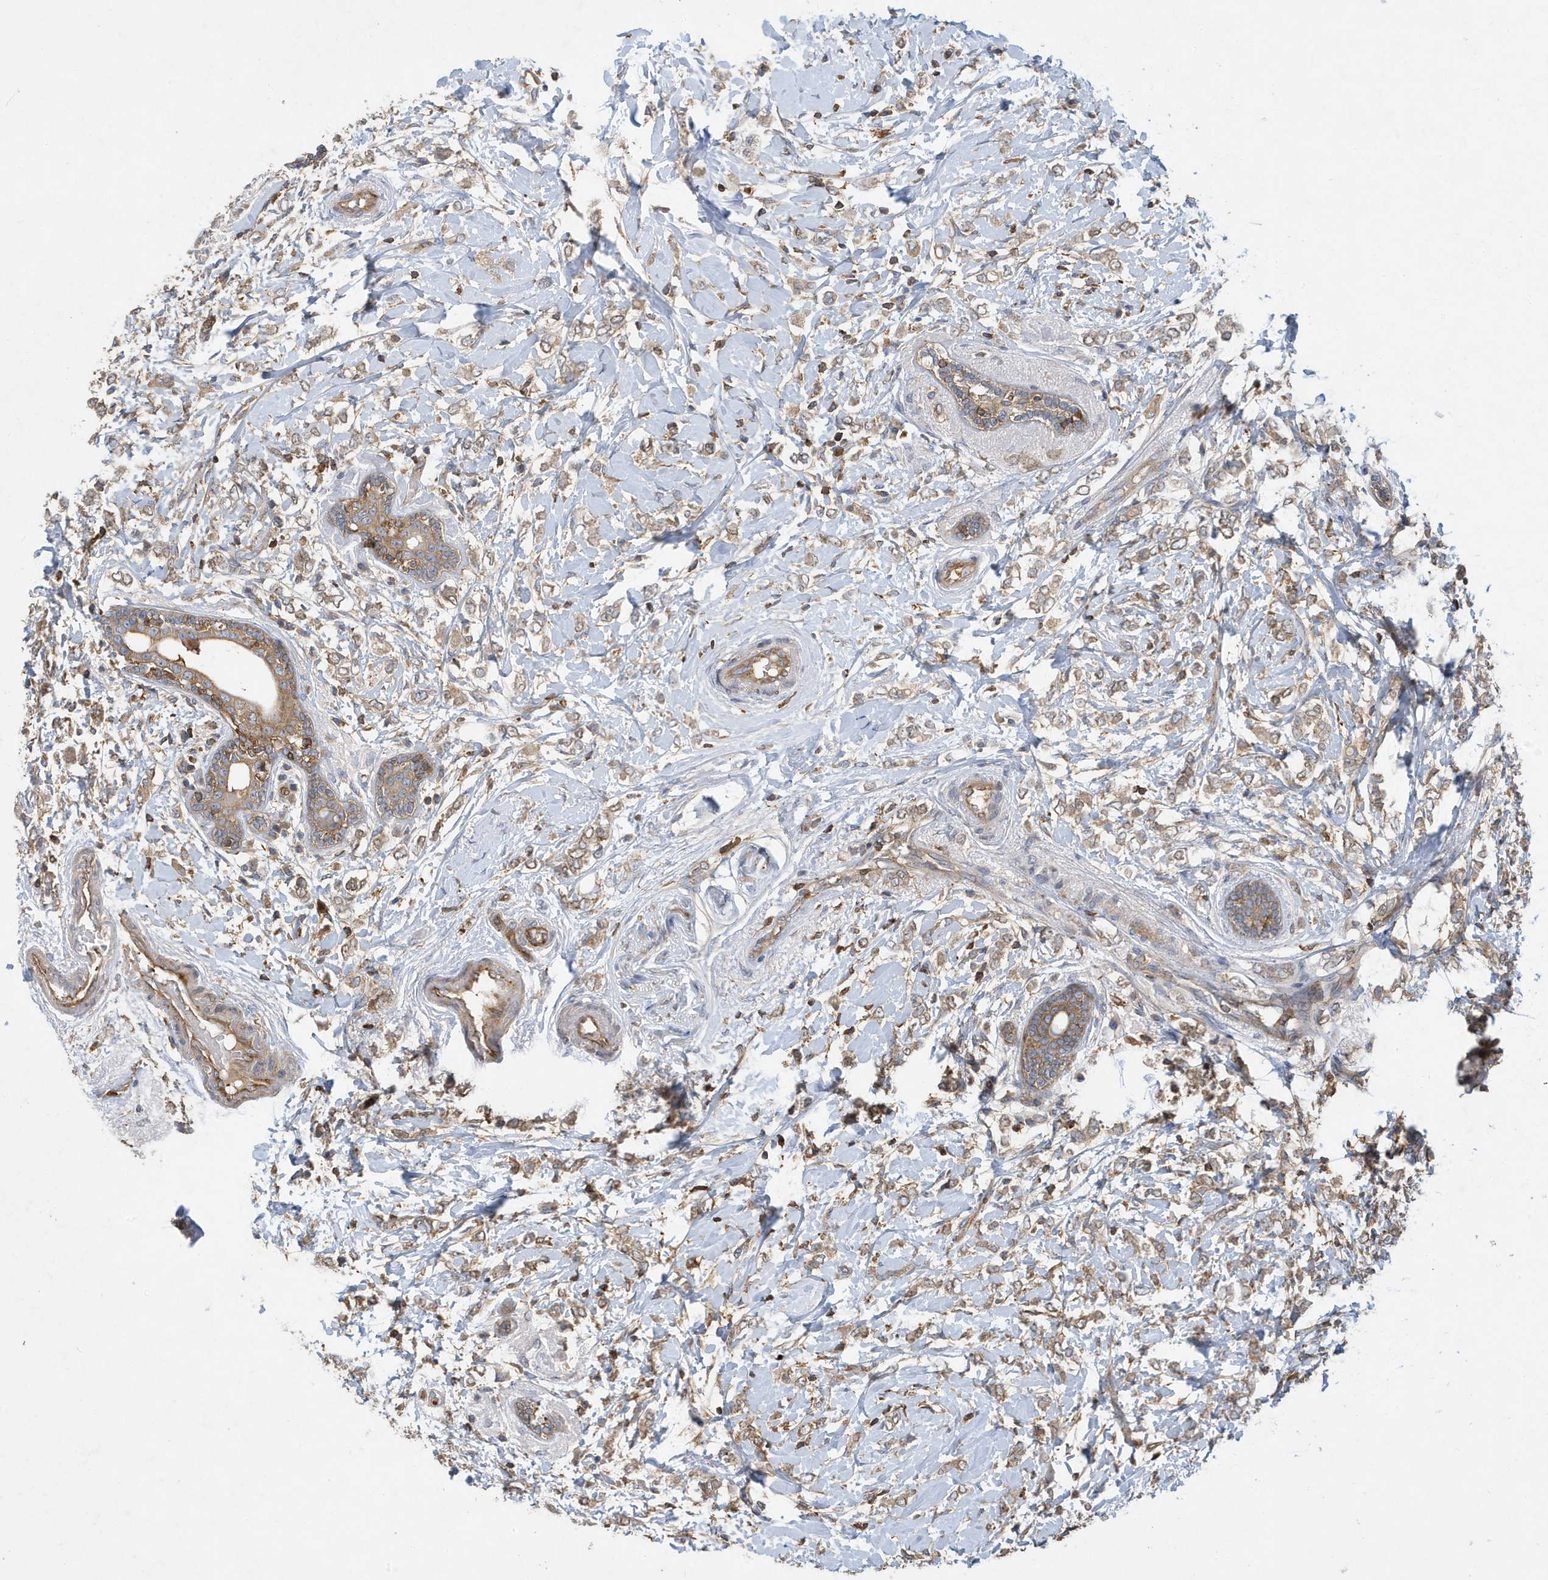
{"staining": {"intensity": "moderate", "quantity": ">75%", "location": "cytoplasmic/membranous"}, "tissue": "breast cancer", "cell_type": "Tumor cells", "image_type": "cancer", "snomed": [{"axis": "morphology", "description": "Normal tissue, NOS"}, {"axis": "morphology", "description": "Lobular carcinoma"}, {"axis": "topography", "description": "Breast"}], "caption": "Human breast cancer stained for a protein (brown) demonstrates moderate cytoplasmic/membranous positive positivity in about >75% of tumor cells.", "gene": "LAPTM4A", "patient": {"sex": "female", "age": 47}}